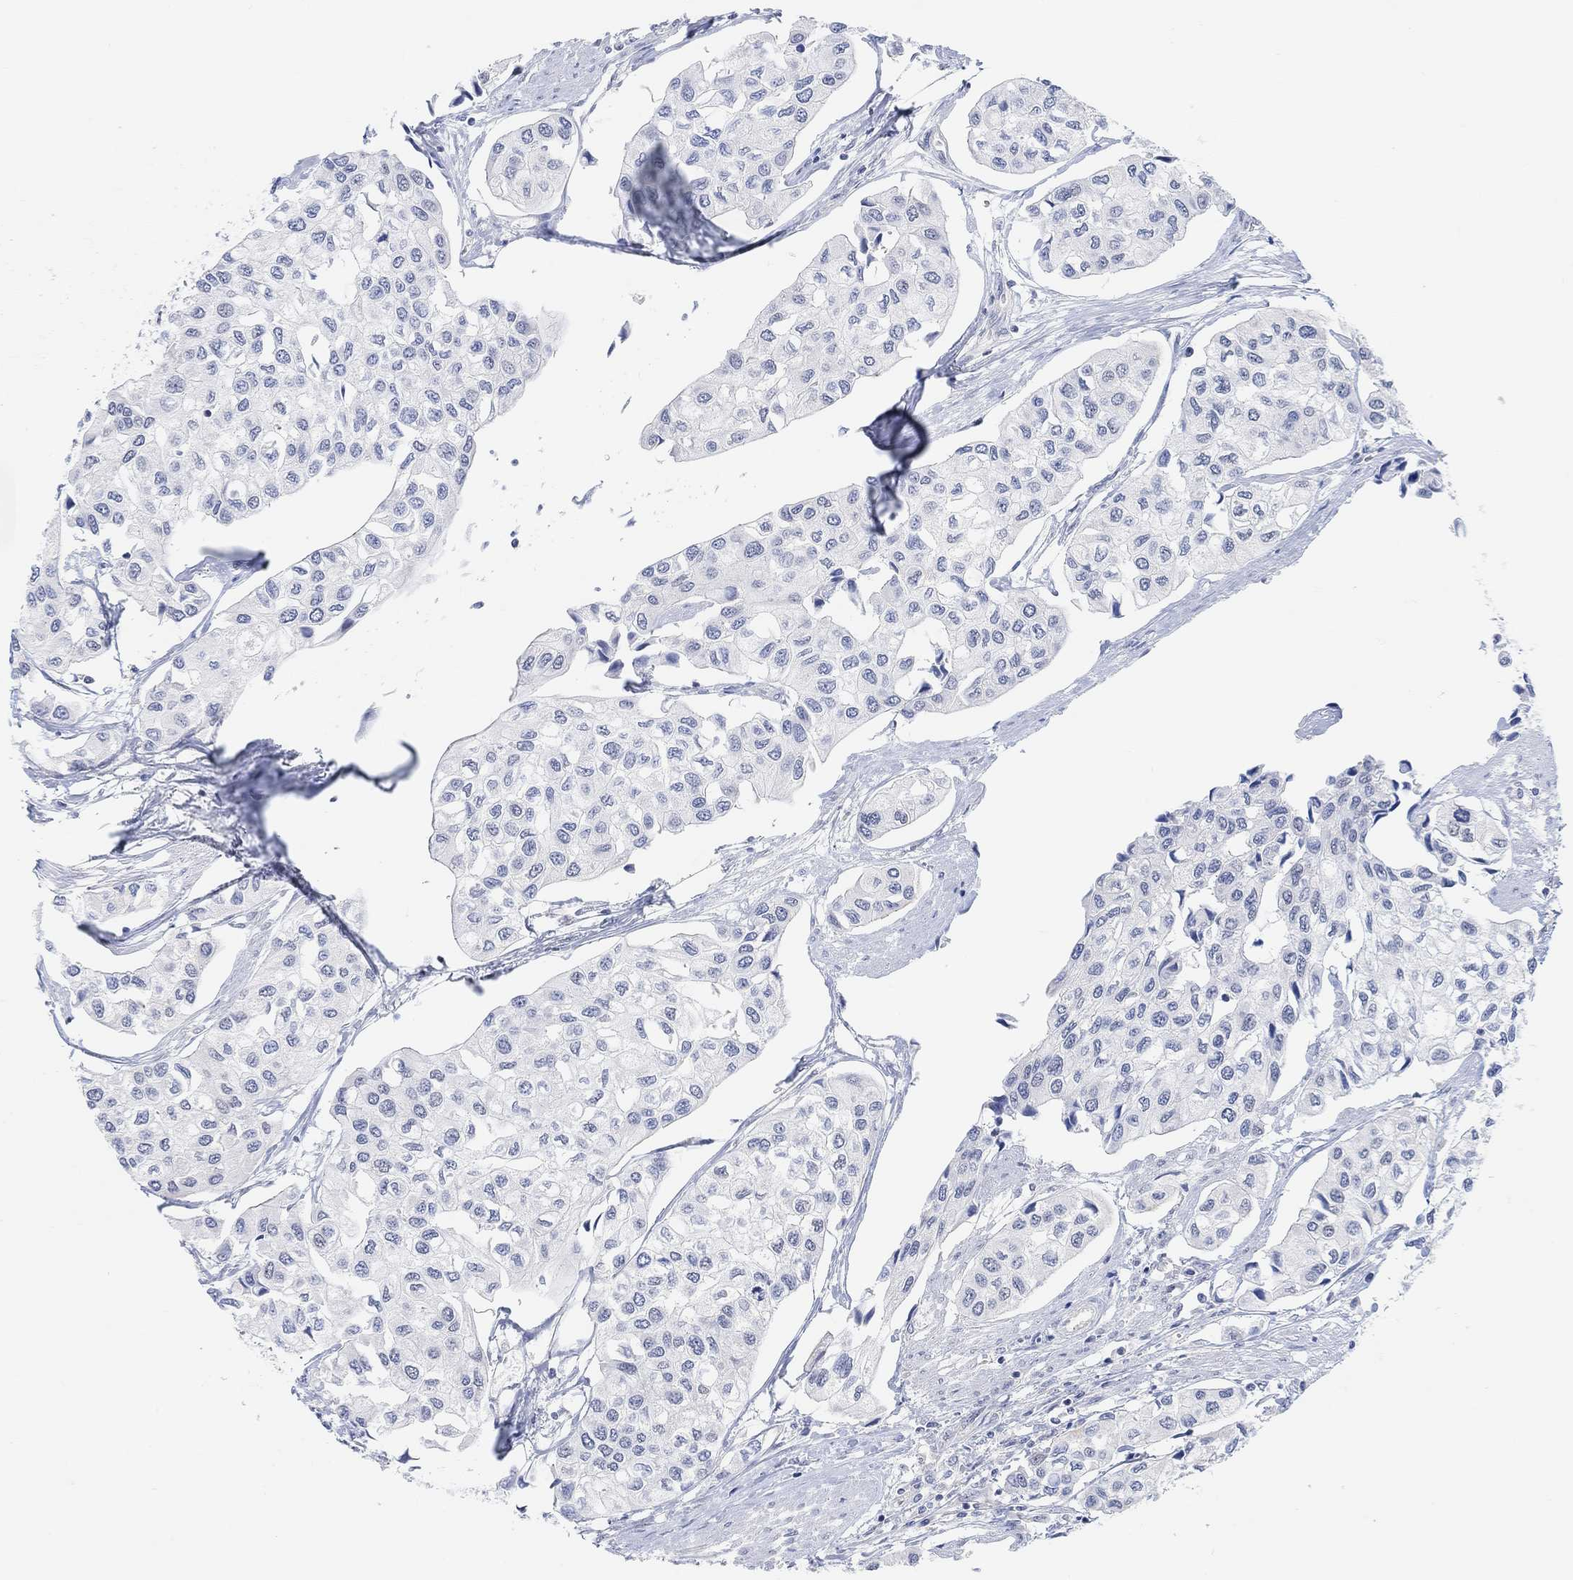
{"staining": {"intensity": "negative", "quantity": "none", "location": "none"}, "tissue": "urothelial cancer", "cell_type": "Tumor cells", "image_type": "cancer", "snomed": [{"axis": "morphology", "description": "Urothelial carcinoma, High grade"}, {"axis": "topography", "description": "Urinary bladder"}], "caption": "Immunohistochemistry histopathology image of human urothelial cancer stained for a protein (brown), which reveals no expression in tumor cells.", "gene": "MUC1", "patient": {"sex": "male", "age": 73}}